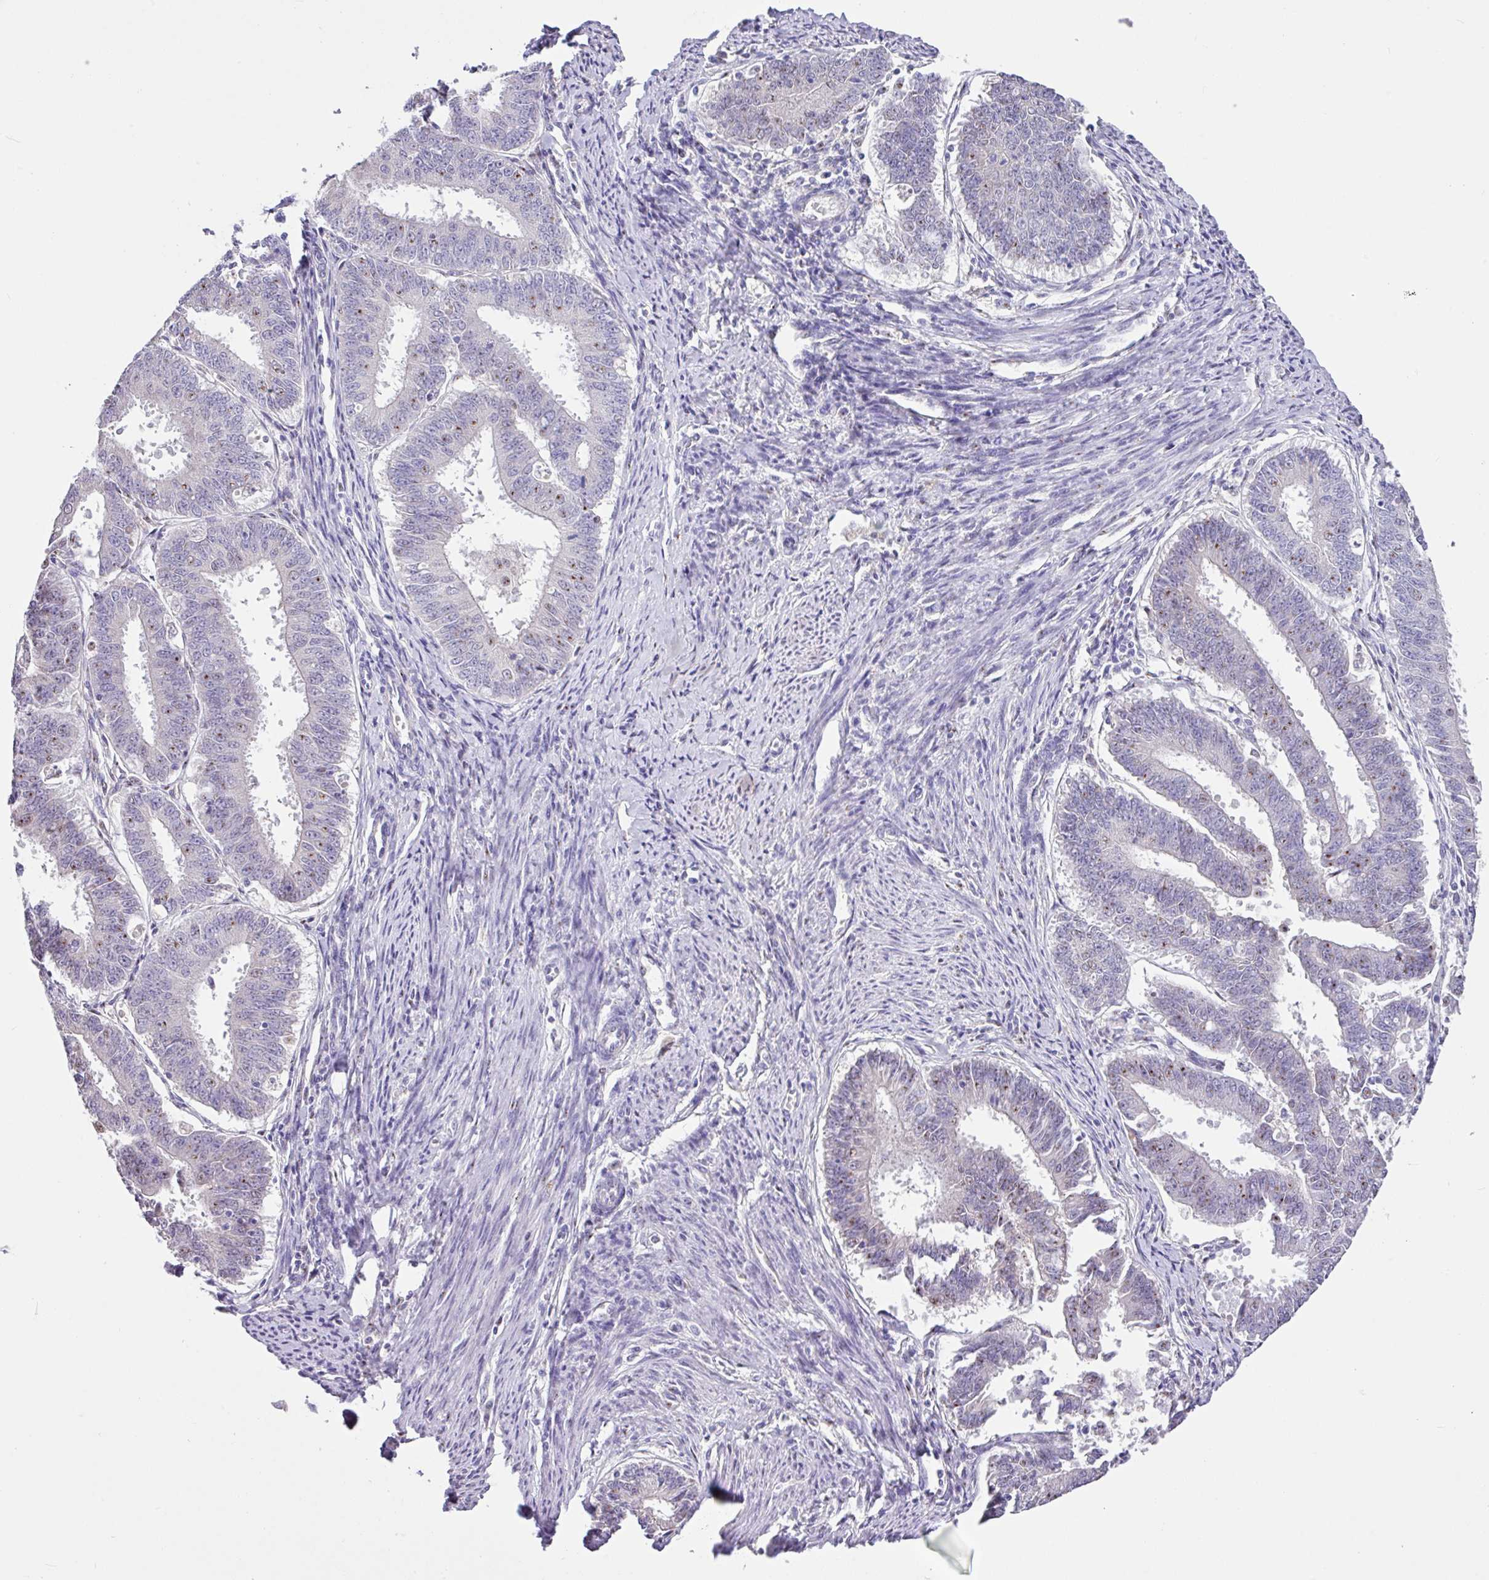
{"staining": {"intensity": "weak", "quantity": "25%-75%", "location": "nuclear"}, "tissue": "endometrial cancer", "cell_type": "Tumor cells", "image_type": "cancer", "snomed": [{"axis": "morphology", "description": "Adenocarcinoma, NOS"}, {"axis": "topography", "description": "Endometrium"}], "caption": "Approximately 25%-75% of tumor cells in human adenocarcinoma (endometrial) demonstrate weak nuclear protein positivity as visualized by brown immunohistochemical staining.", "gene": "ZG16", "patient": {"sex": "female", "age": 73}}